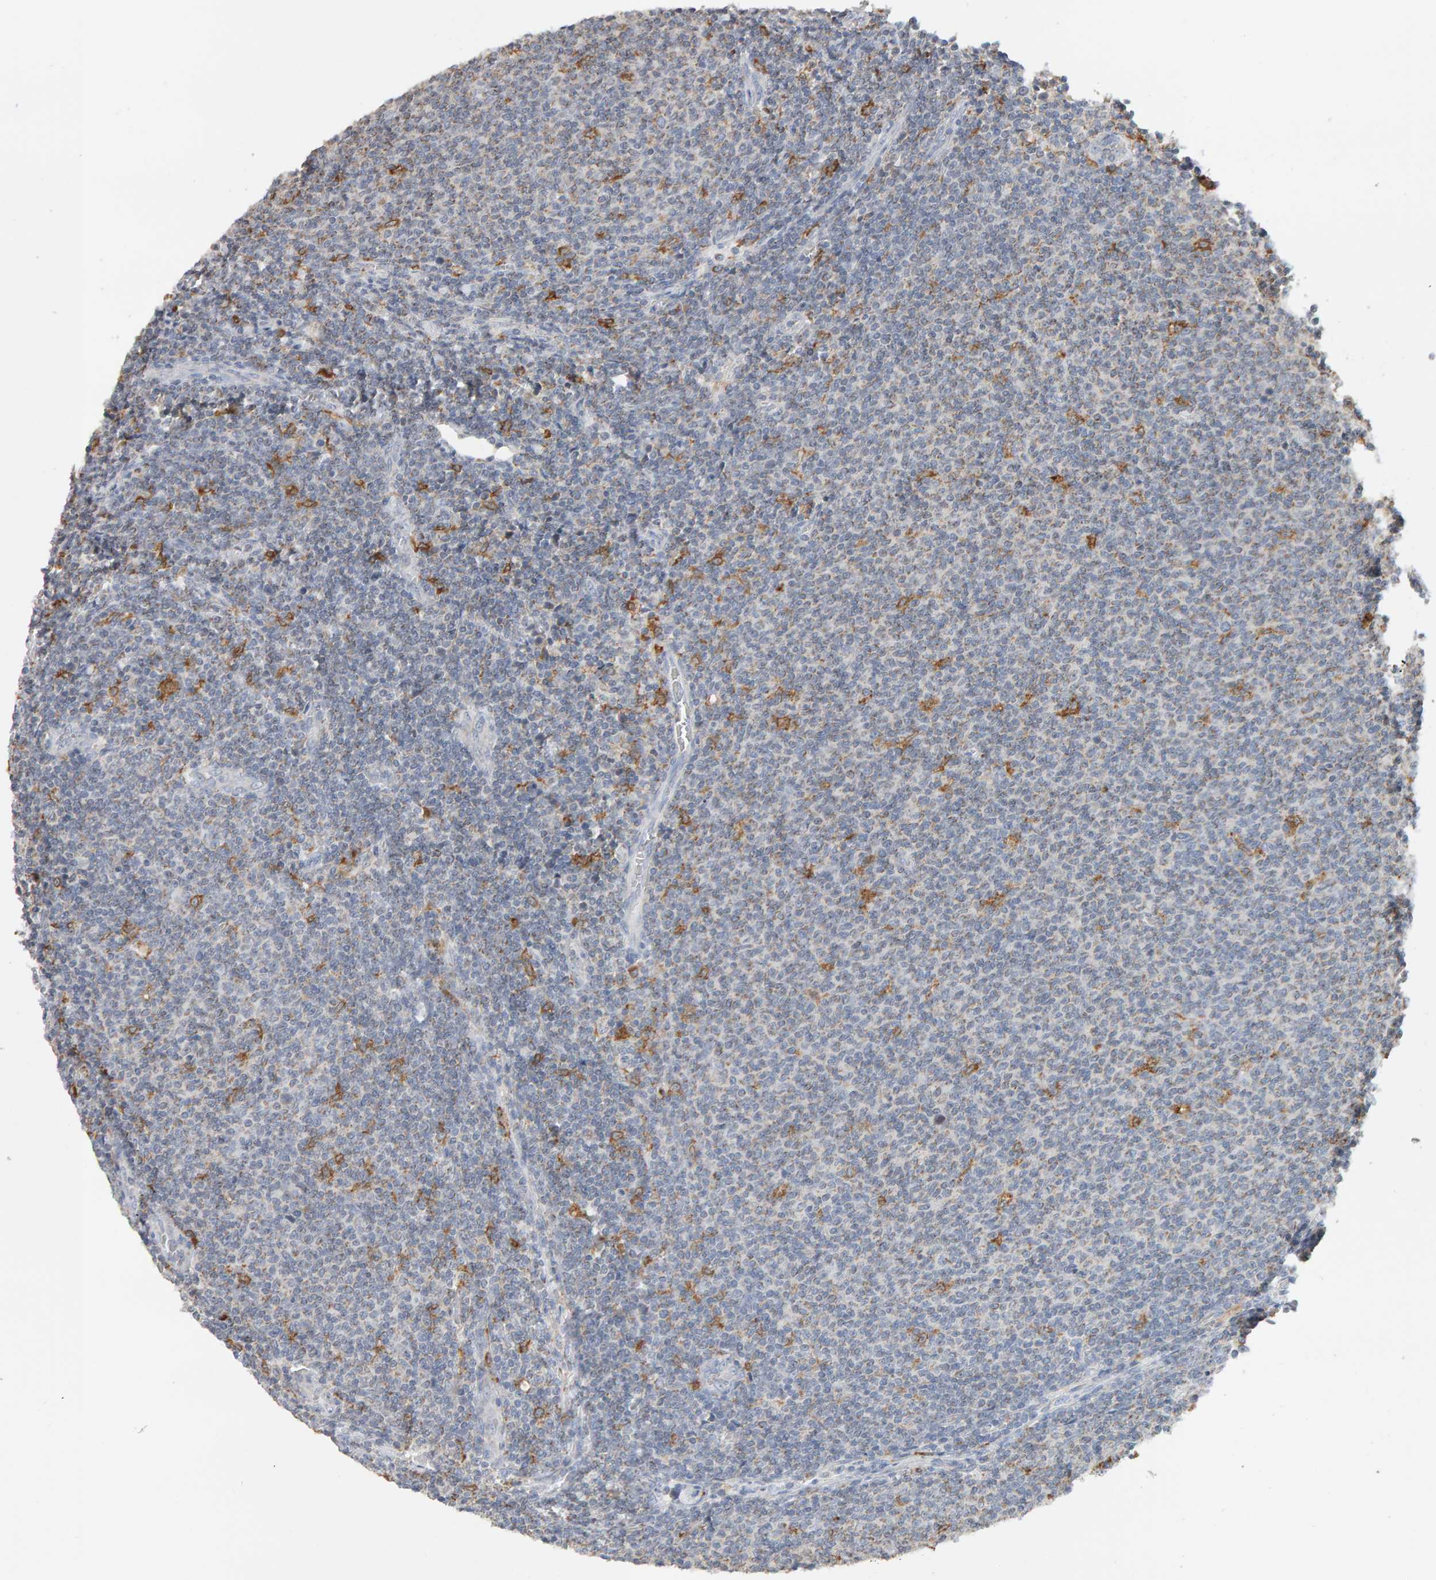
{"staining": {"intensity": "negative", "quantity": "none", "location": "none"}, "tissue": "lymphoma", "cell_type": "Tumor cells", "image_type": "cancer", "snomed": [{"axis": "morphology", "description": "Malignant lymphoma, non-Hodgkin's type, Low grade"}, {"axis": "topography", "description": "Lymph node"}], "caption": "DAB (3,3'-diaminobenzidine) immunohistochemical staining of human malignant lymphoma, non-Hodgkin's type (low-grade) displays no significant staining in tumor cells.", "gene": "SGPL1", "patient": {"sex": "male", "age": 66}}